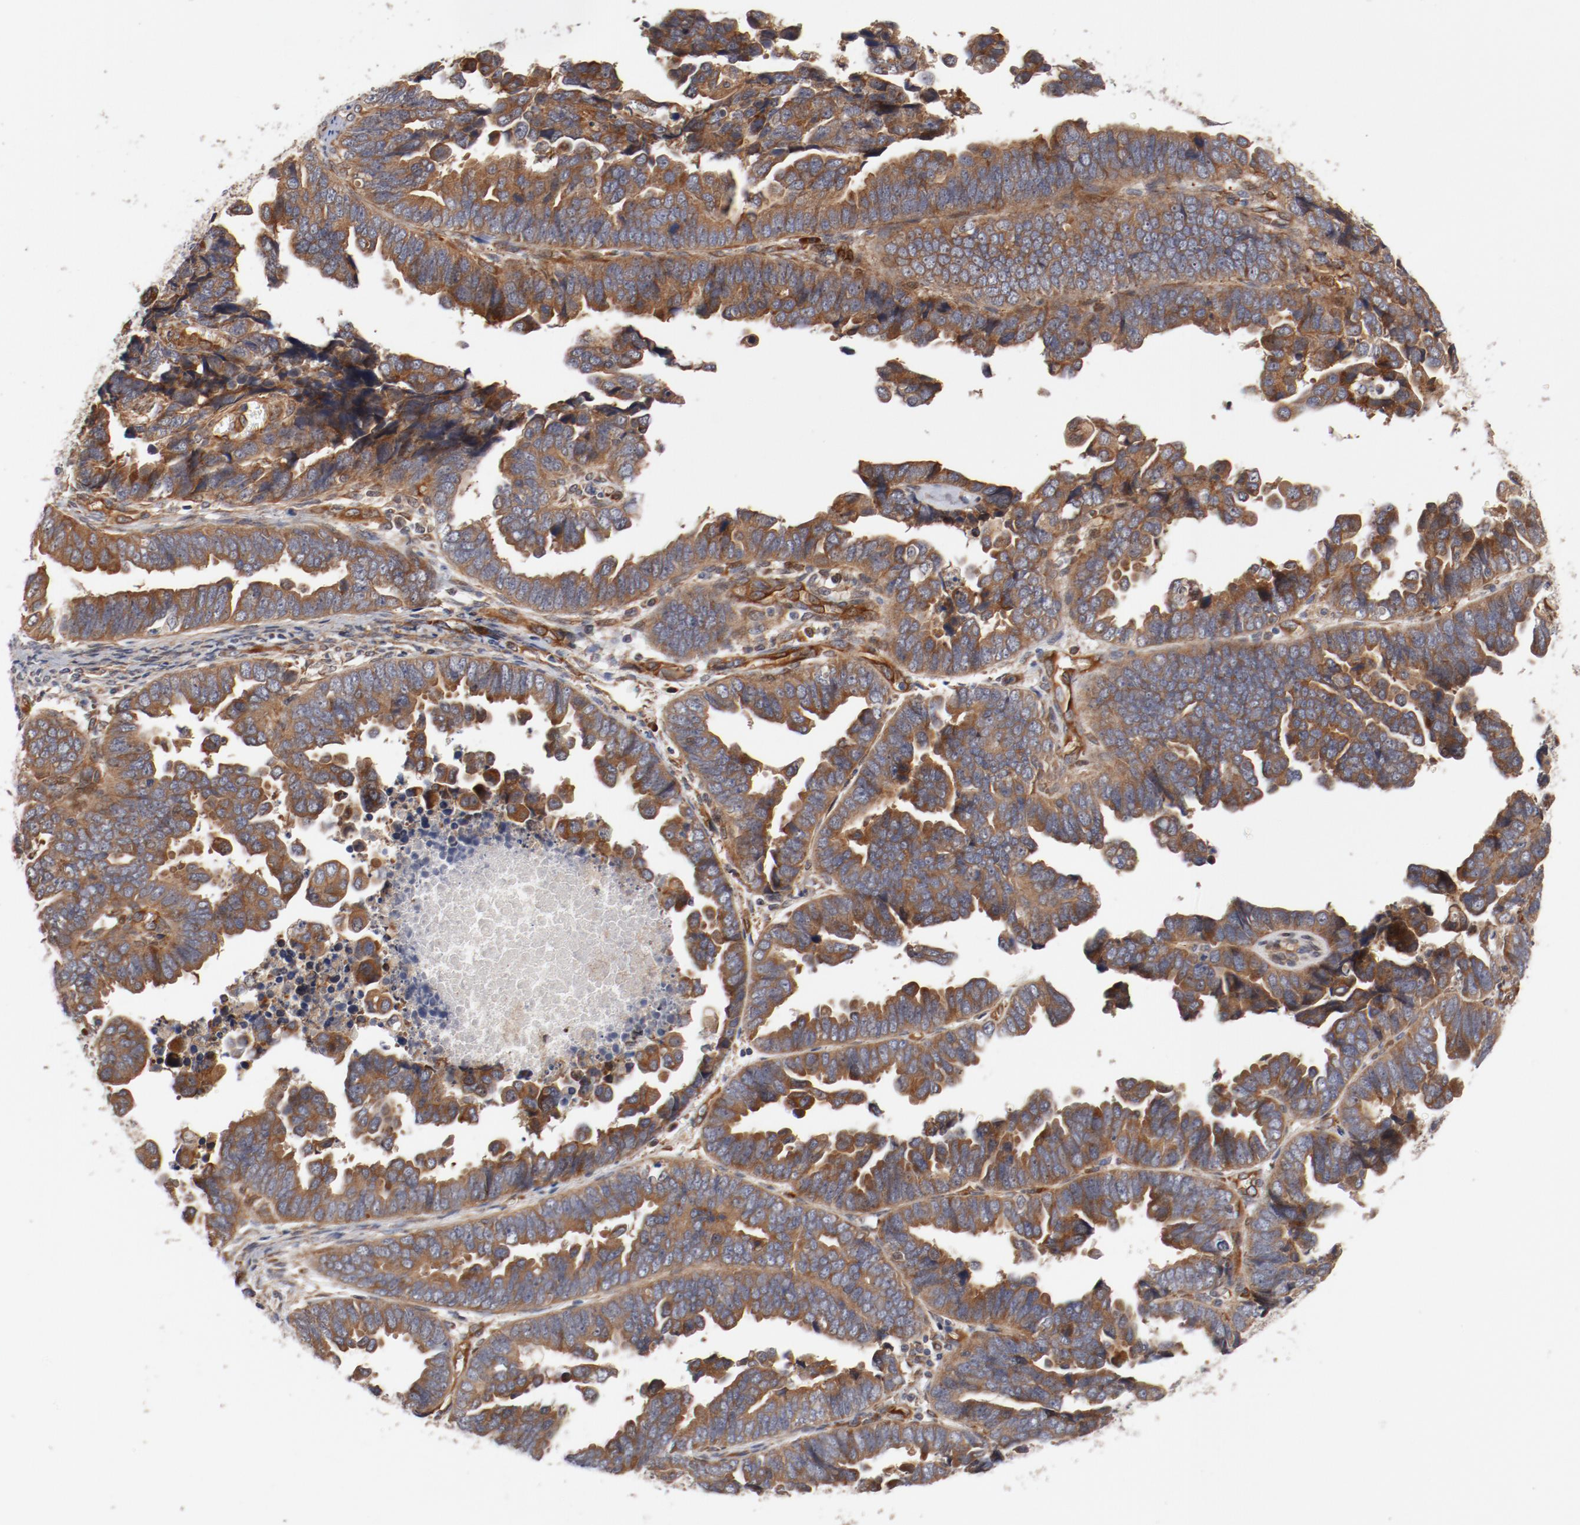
{"staining": {"intensity": "moderate", "quantity": ">75%", "location": "cytoplasmic/membranous"}, "tissue": "endometrial cancer", "cell_type": "Tumor cells", "image_type": "cancer", "snomed": [{"axis": "morphology", "description": "Adenocarcinoma, NOS"}, {"axis": "topography", "description": "Endometrium"}], "caption": "Immunohistochemistry staining of endometrial cancer, which shows medium levels of moderate cytoplasmic/membranous staining in approximately >75% of tumor cells indicating moderate cytoplasmic/membranous protein staining. The staining was performed using DAB (brown) for protein detection and nuclei were counterstained in hematoxylin (blue).", "gene": "PITPNM2", "patient": {"sex": "female", "age": 75}}